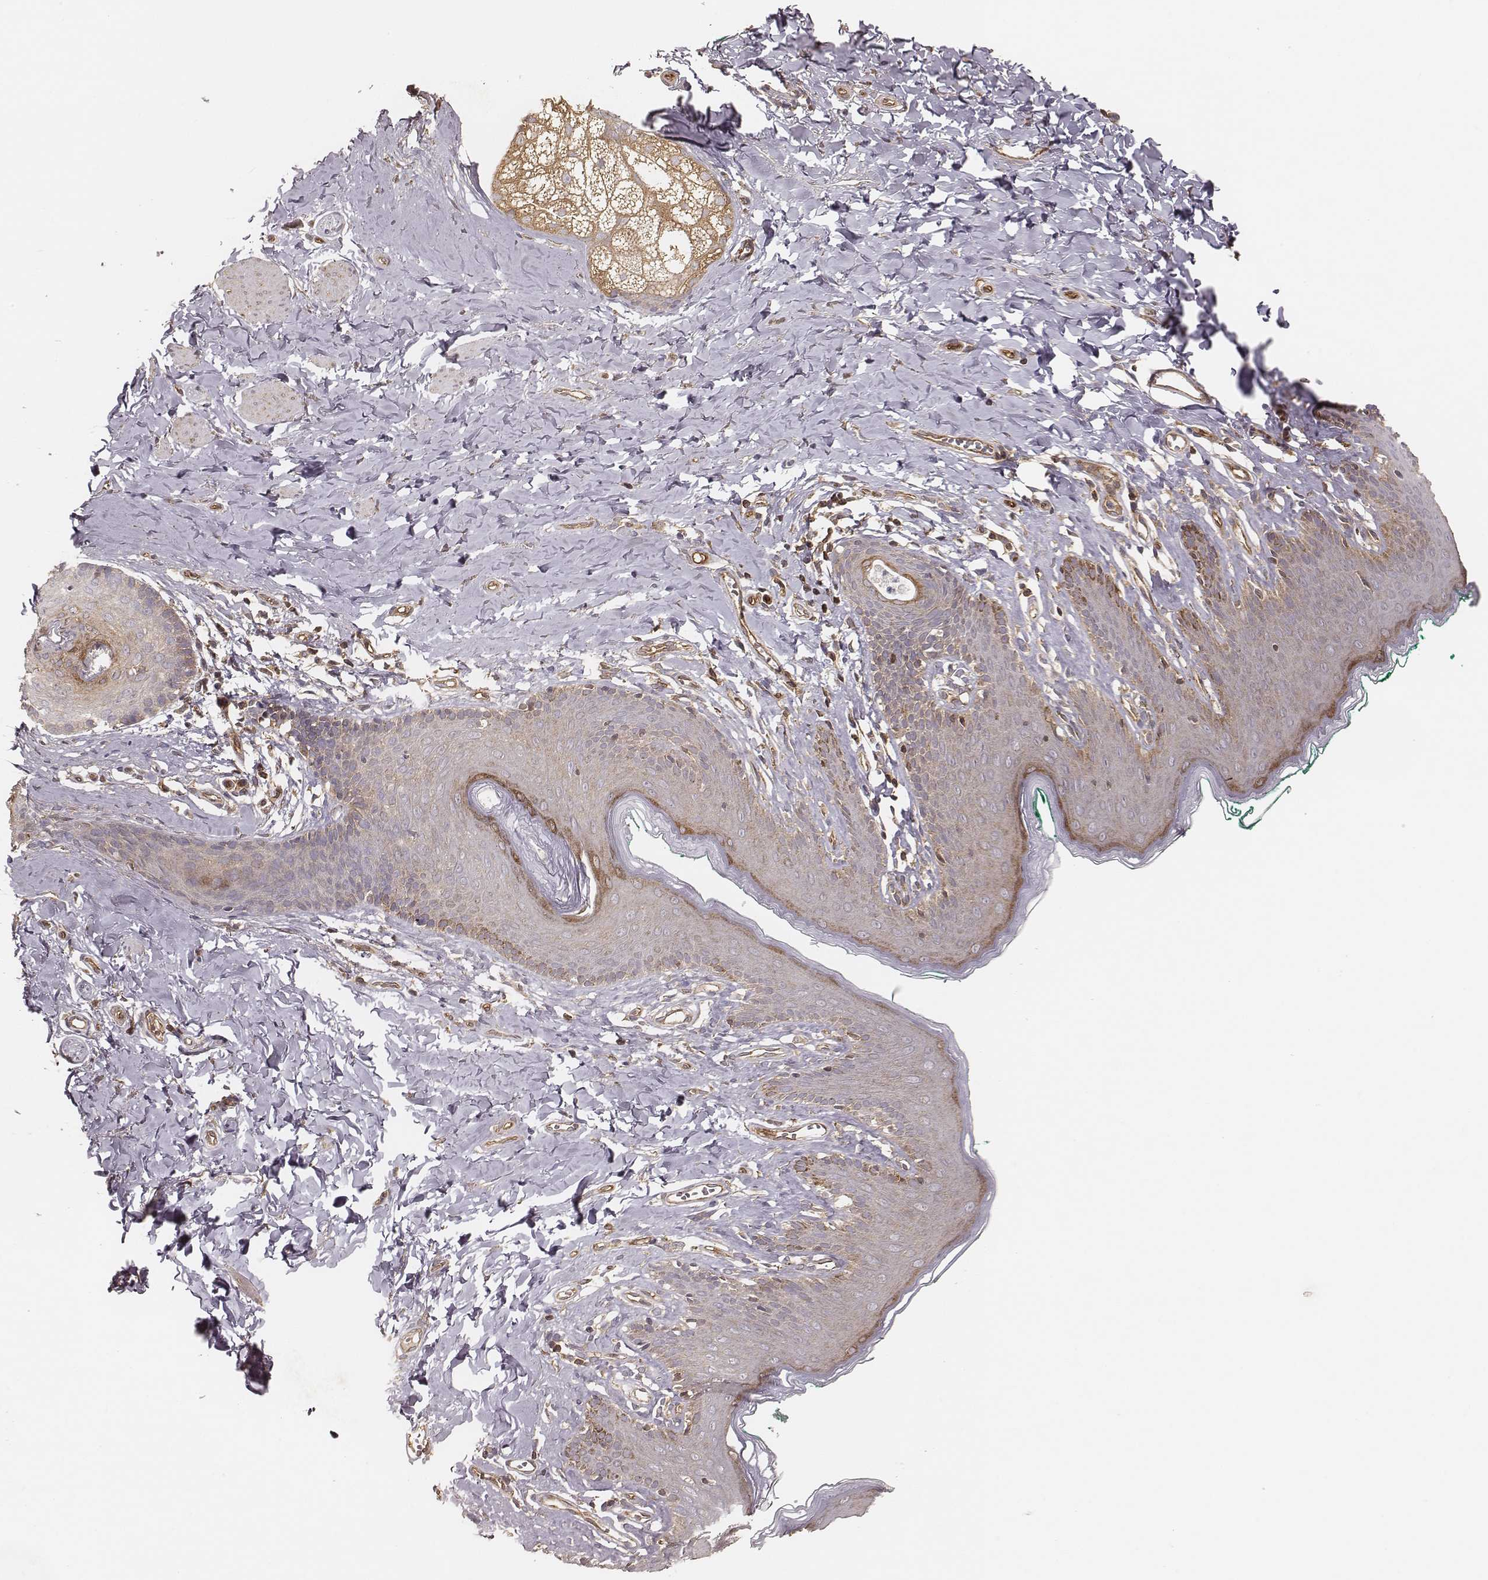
{"staining": {"intensity": "weak", "quantity": "25%-75%", "location": "cytoplasmic/membranous"}, "tissue": "skin", "cell_type": "Epidermal cells", "image_type": "normal", "snomed": [{"axis": "morphology", "description": "Normal tissue, NOS"}, {"axis": "topography", "description": "Vulva"}], "caption": "Protein staining of unremarkable skin reveals weak cytoplasmic/membranous positivity in approximately 25%-75% of epidermal cells.", "gene": "CARS1", "patient": {"sex": "female", "age": 66}}